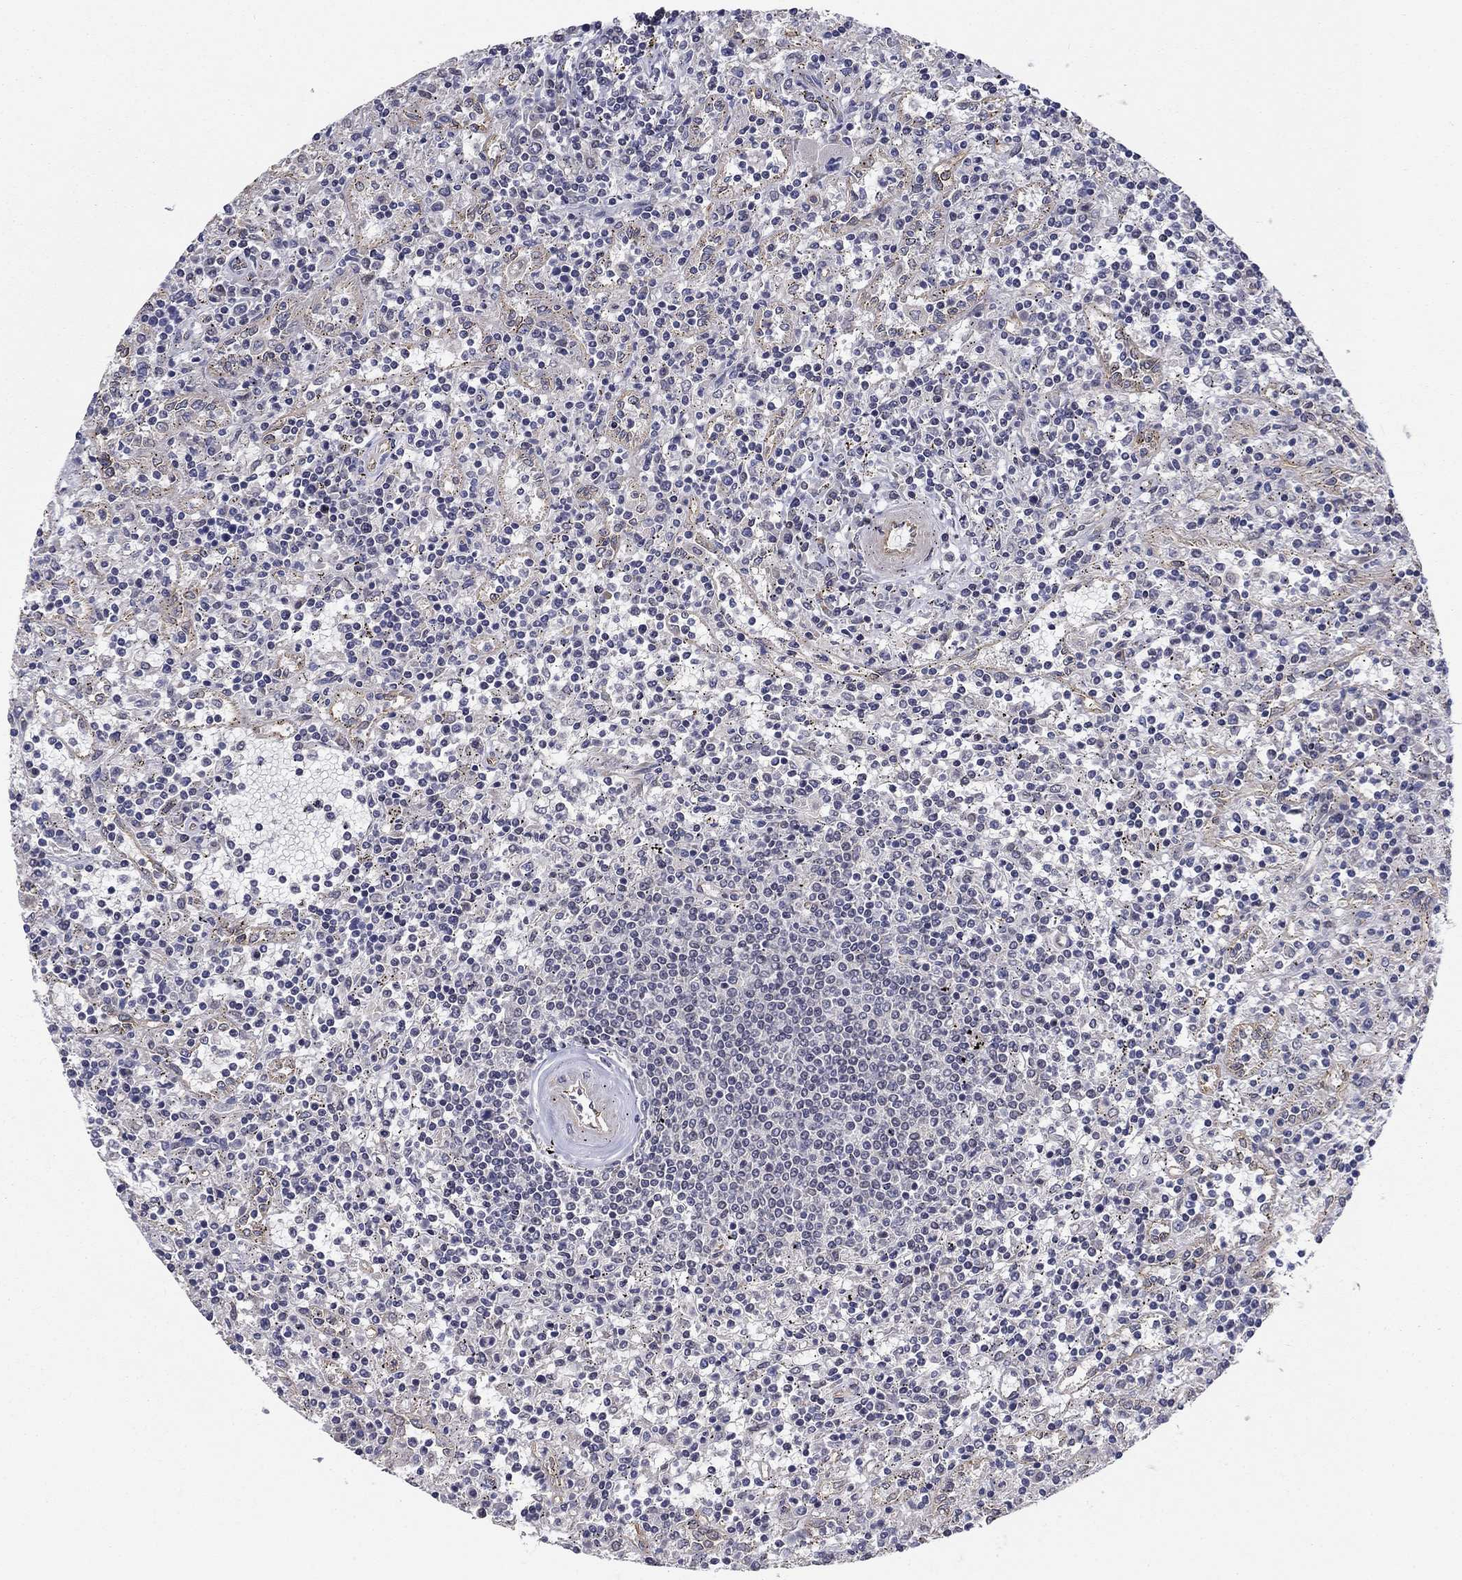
{"staining": {"intensity": "negative", "quantity": "none", "location": "none"}, "tissue": "lymphoma", "cell_type": "Tumor cells", "image_type": "cancer", "snomed": [{"axis": "morphology", "description": "Malignant lymphoma, non-Hodgkin's type, Low grade"}, {"axis": "topography", "description": "Spleen"}], "caption": "DAB (3,3'-diaminobenzidine) immunohistochemical staining of low-grade malignant lymphoma, non-Hodgkin's type exhibits no significant positivity in tumor cells. The staining was performed using DAB to visualize the protein expression in brown, while the nuclei were stained in blue with hematoxylin (Magnification: 20x).", "gene": "SYNC", "patient": {"sex": "male", "age": 62}}